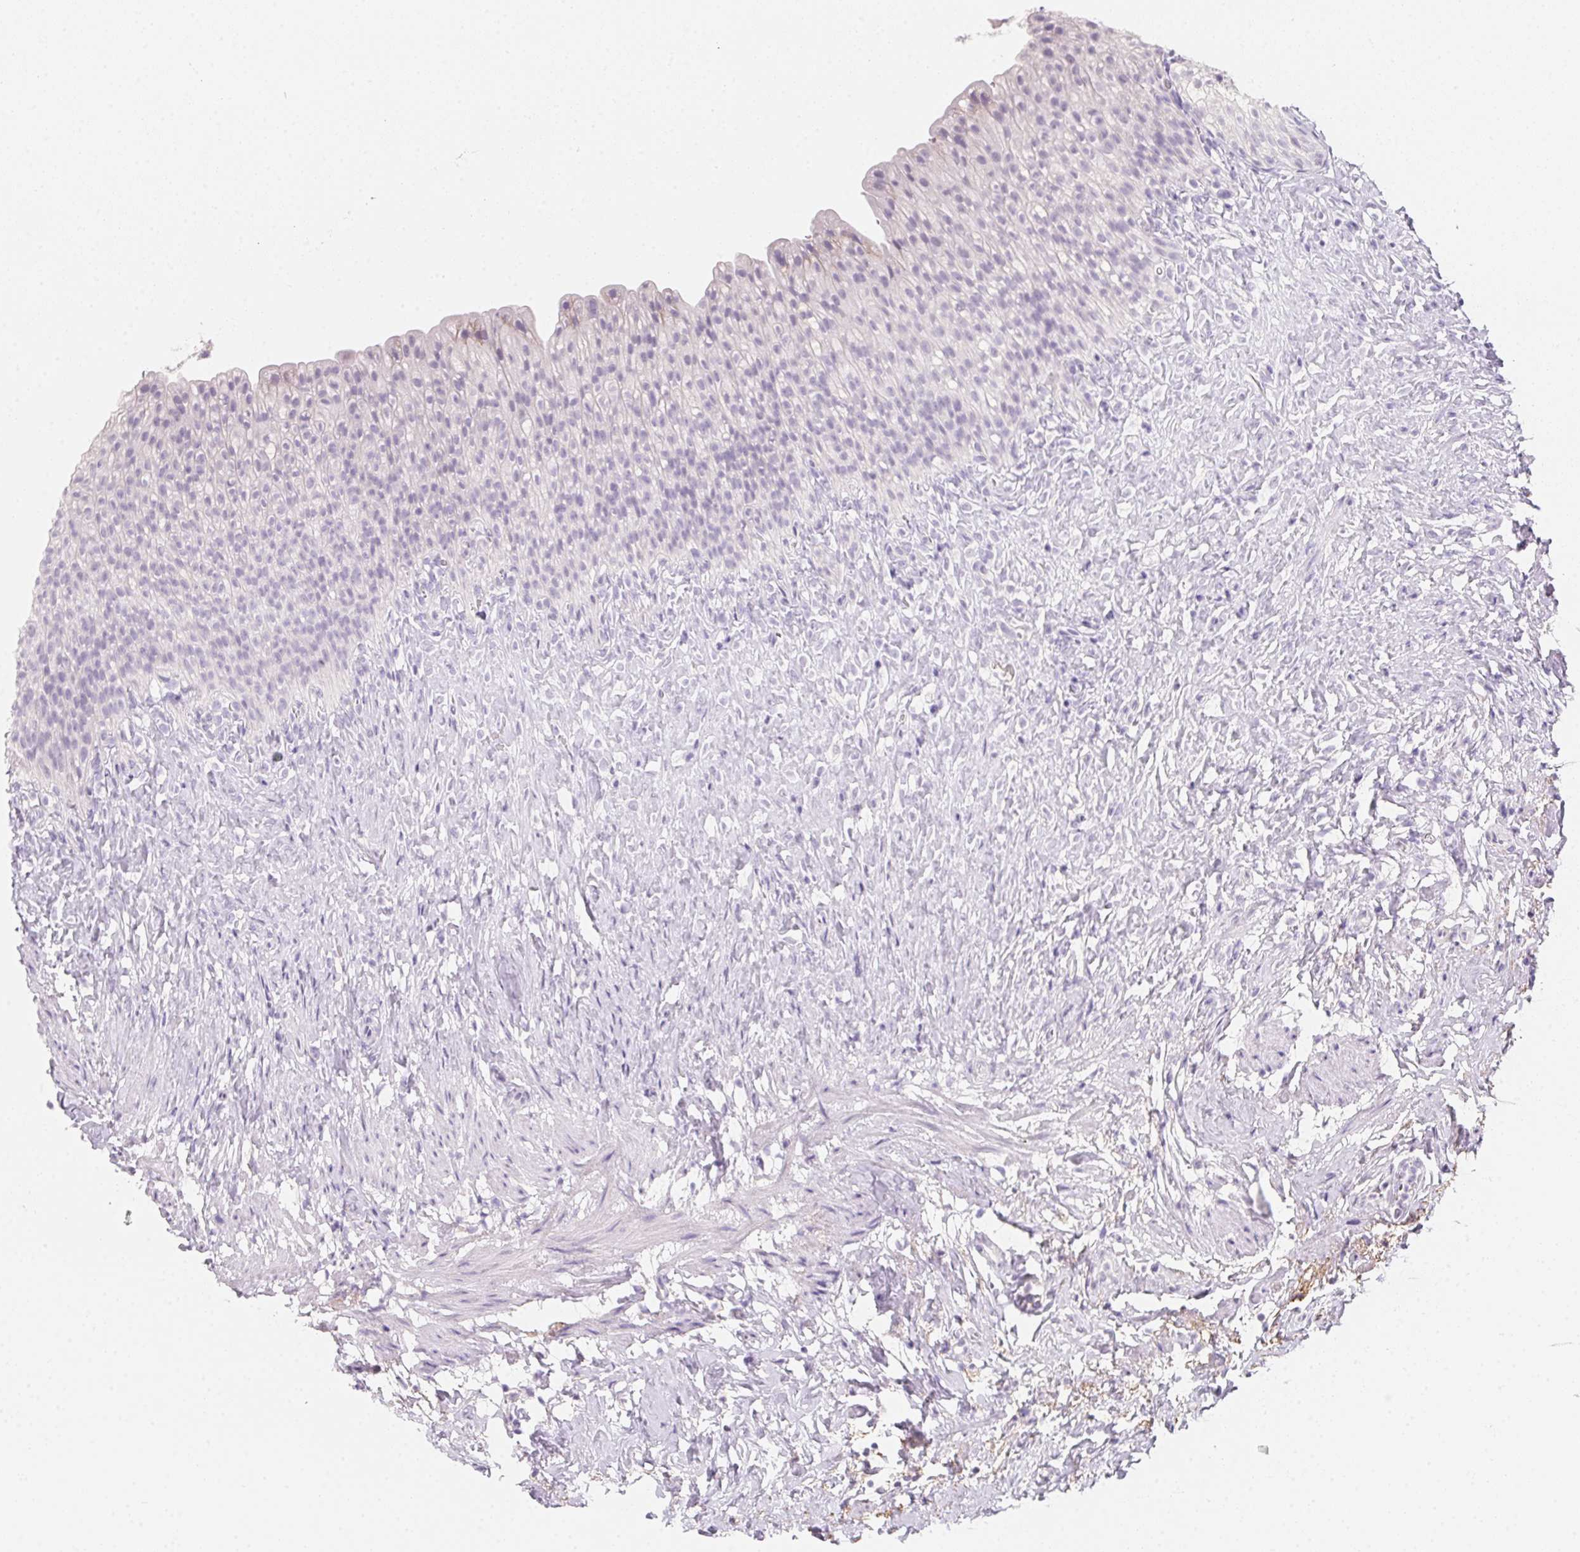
{"staining": {"intensity": "negative", "quantity": "none", "location": "none"}, "tissue": "urinary bladder", "cell_type": "Urothelial cells", "image_type": "normal", "snomed": [{"axis": "morphology", "description": "Normal tissue, NOS"}, {"axis": "topography", "description": "Urinary bladder"}, {"axis": "topography", "description": "Prostate"}], "caption": "A high-resolution photomicrograph shows IHC staining of benign urinary bladder, which displays no significant staining in urothelial cells. Brightfield microscopy of immunohistochemistry stained with DAB (3,3'-diaminobenzidine) (brown) and hematoxylin (blue), captured at high magnification.", "gene": "MYL4", "patient": {"sex": "male", "age": 76}}